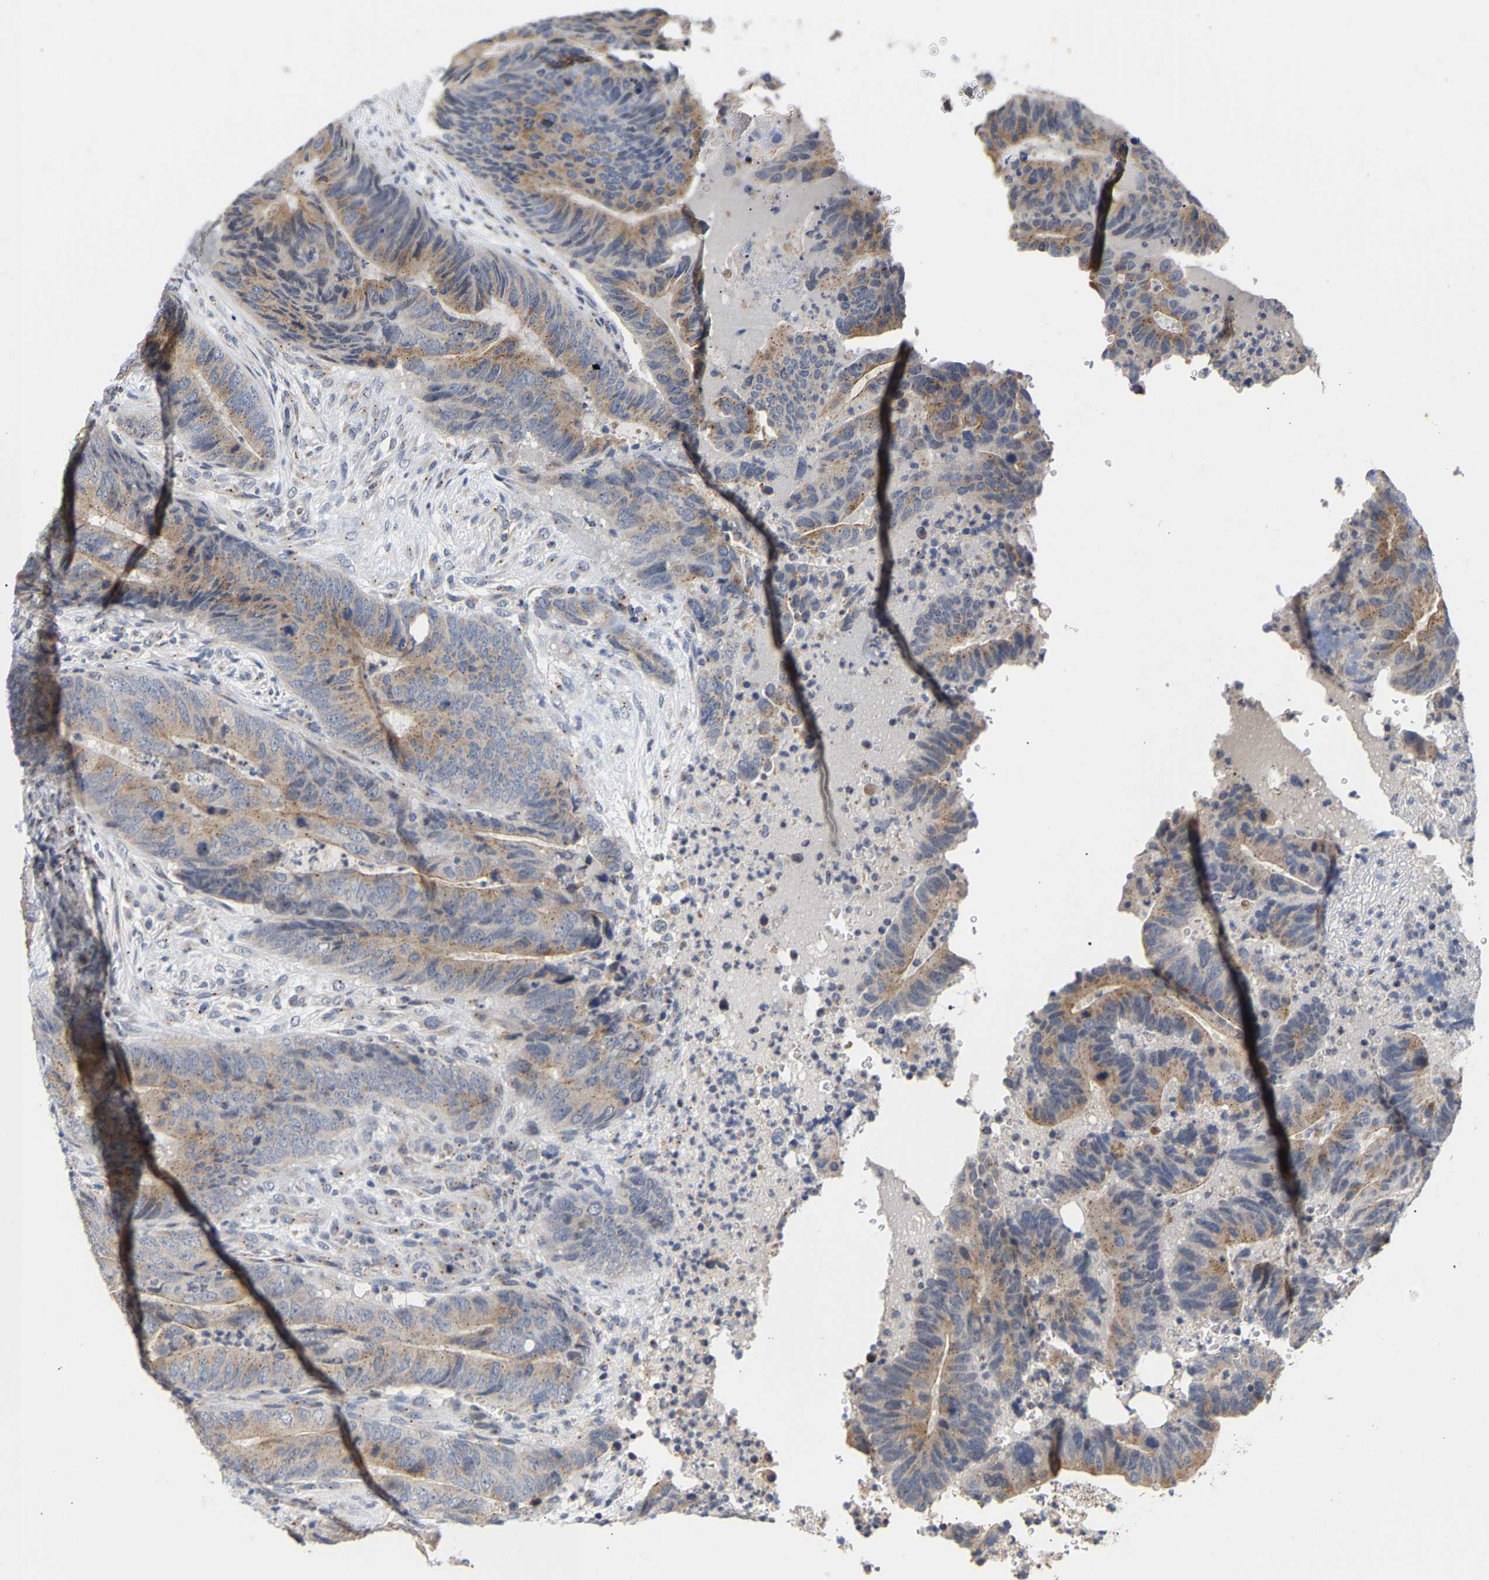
{"staining": {"intensity": "weak", "quantity": ">75%", "location": "cytoplasmic/membranous"}, "tissue": "colorectal cancer", "cell_type": "Tumor cells", "image_type": "cancer", "snomed": [{"axis": "morphology", "description": "Adenocarcinoma, NOS"}, {"axis": "topography", "description": "Colon"}], "caption": "This is a histology image of immunohistochemistry (IHC) staining of colorectal cancer (adenocarcinoma), which shows weak staining in the cytoplasmic/membranous of tumor cells.", "gene": "PCNT", "patient": {"sex": "male", "age": 56}}